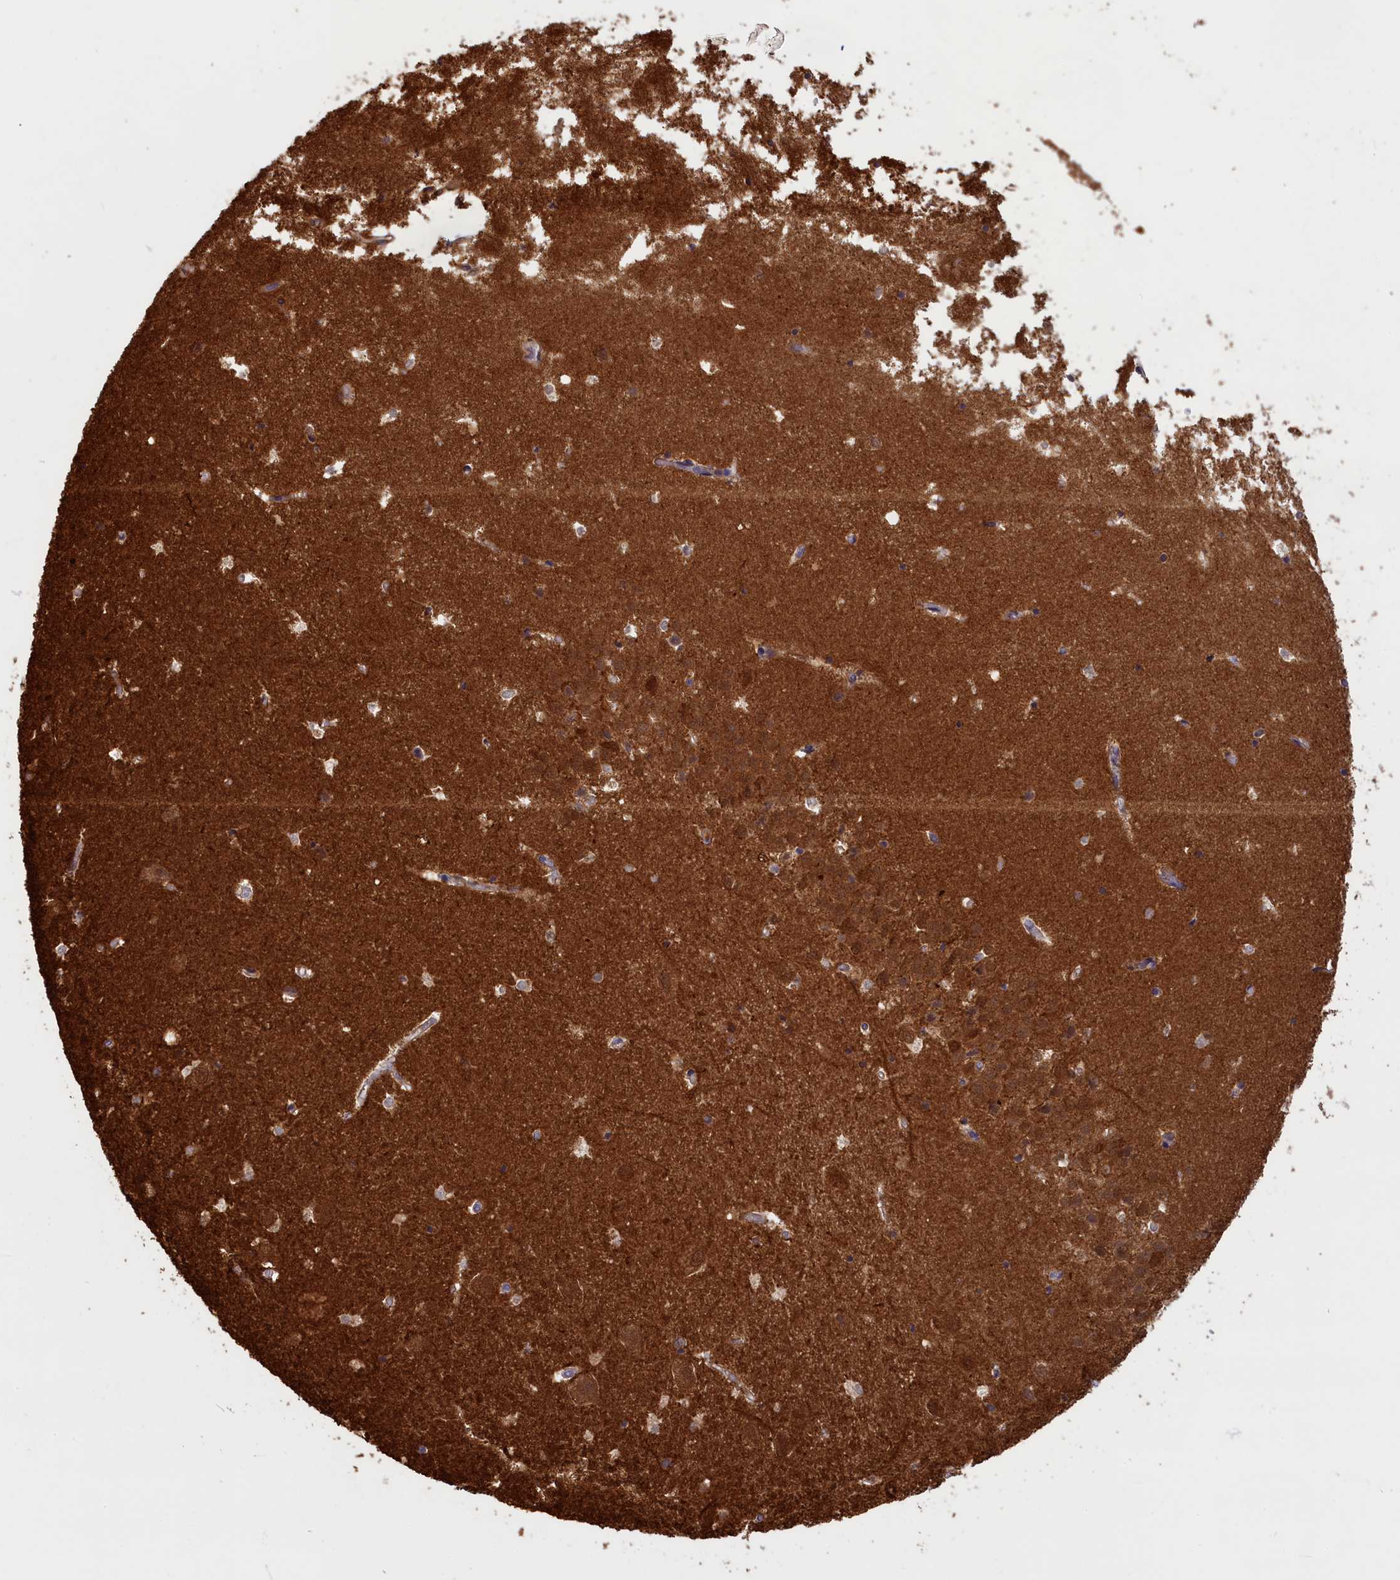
{"staining": {"intensity": "negative", "quantity": "none", "location": "none"}, "tissue": "hippocampus", "cell_type": "Glial cells", "image_type": "normal", "snomed": [{"axis": "morphology", "description": "Normal tissue, NOS"}, {"axis": "topography", "description": "Hippocampus"}], "caption": "The IHC micrograph has no significant staining in glial cells of hippocampus.", "gene": "UCHL3", "patient": {"sex": "female", "age": 52}}